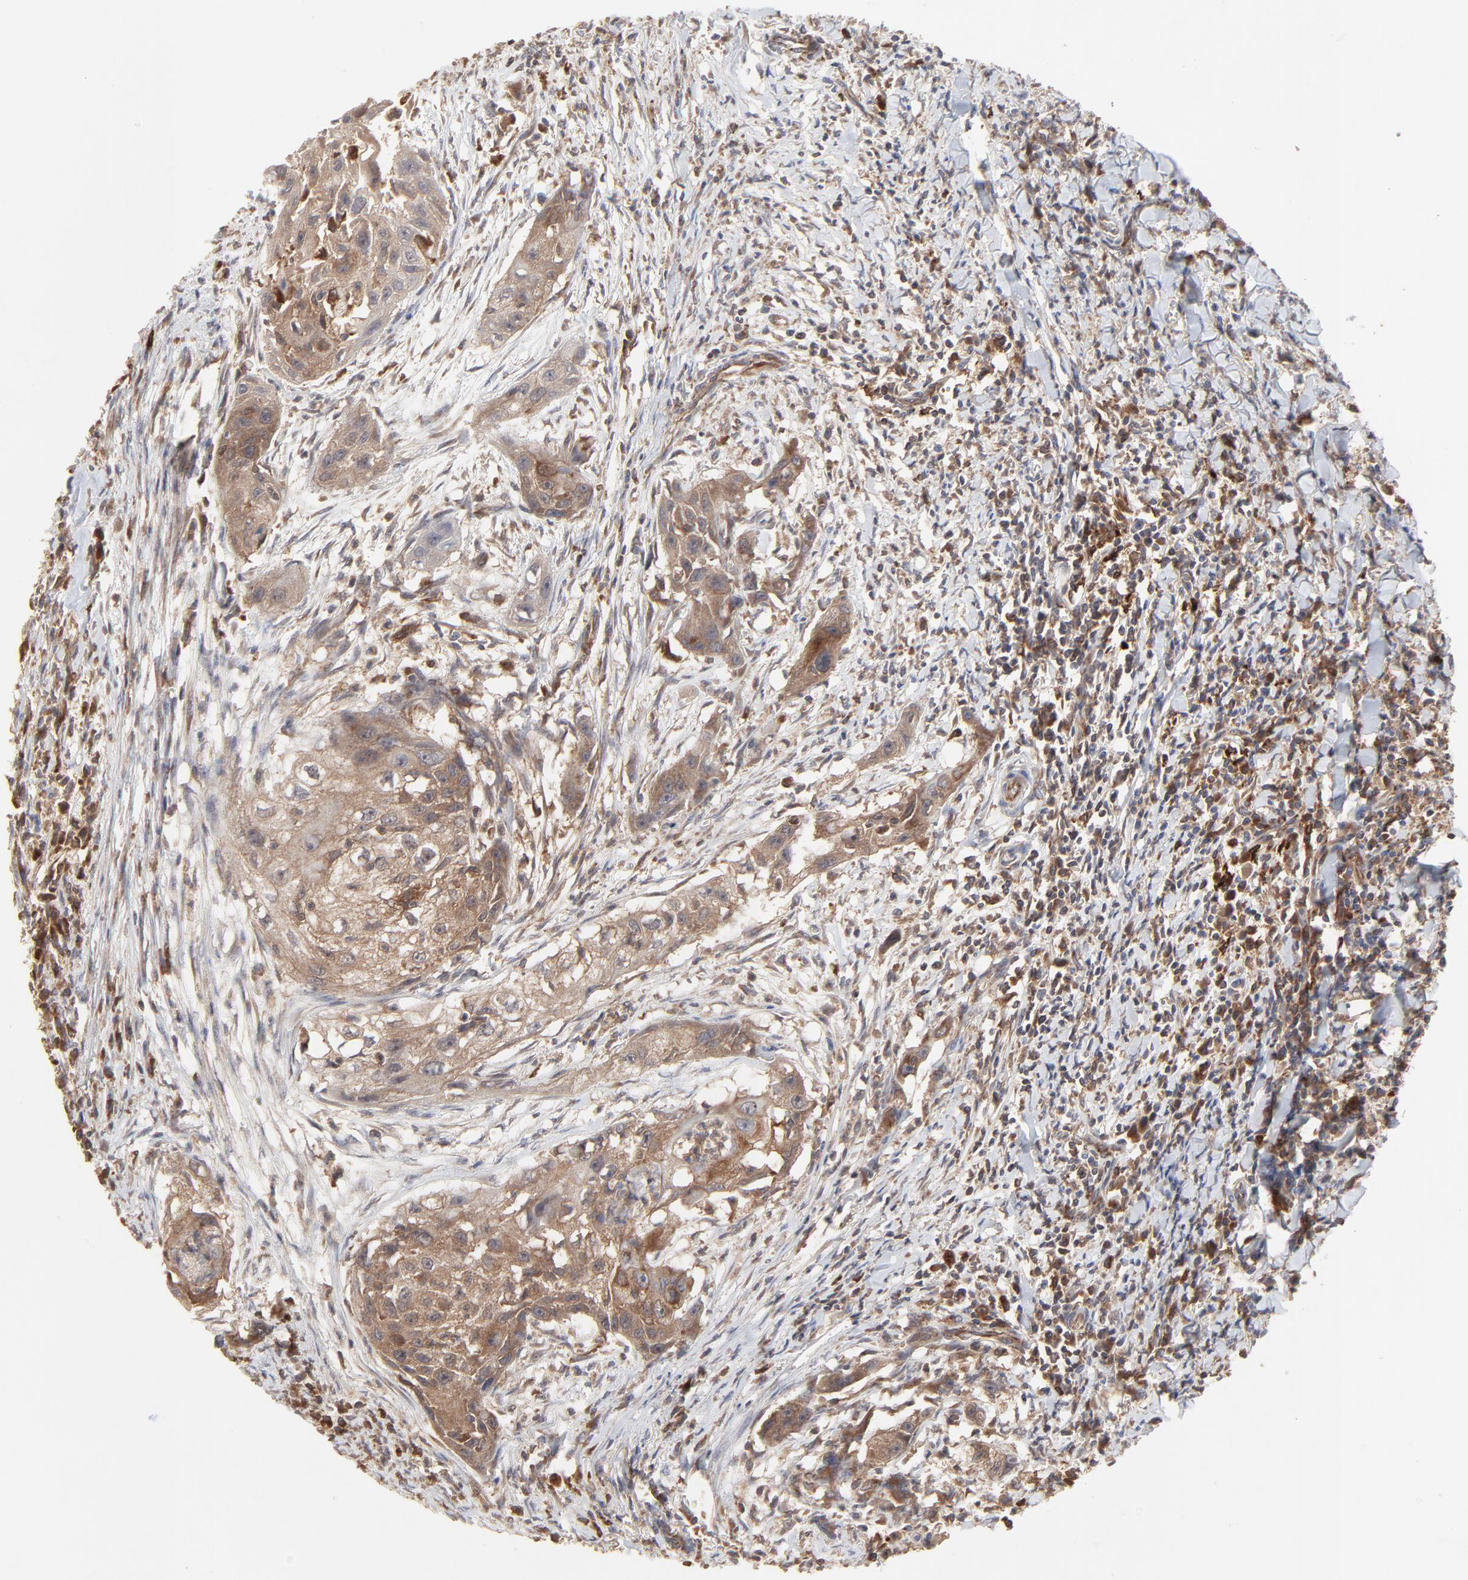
{"staining": {"intensity": "strong", "quantity": ">75%", "location": "cytoplasmic/membranous"}, "tissue": "head and neck cancer", "cell_type": "Tumor cells", "image_type": "cancer", "snomed": [{"axis": "morphology", "description": "Squamous cell carcinoma, NOS"}, {"axis": "topography", "description": "Head-Neck"}], "caption": "This is a photomicrograph of immunohistochemistry (IHC) staining of head and neck cancer (squamous cell carcinoma), which shows strong expression in the cytoplasmic/membranous of tumor cells.", "gene": "RAB9A", "patient": {"sex": "male", "age": 64}}